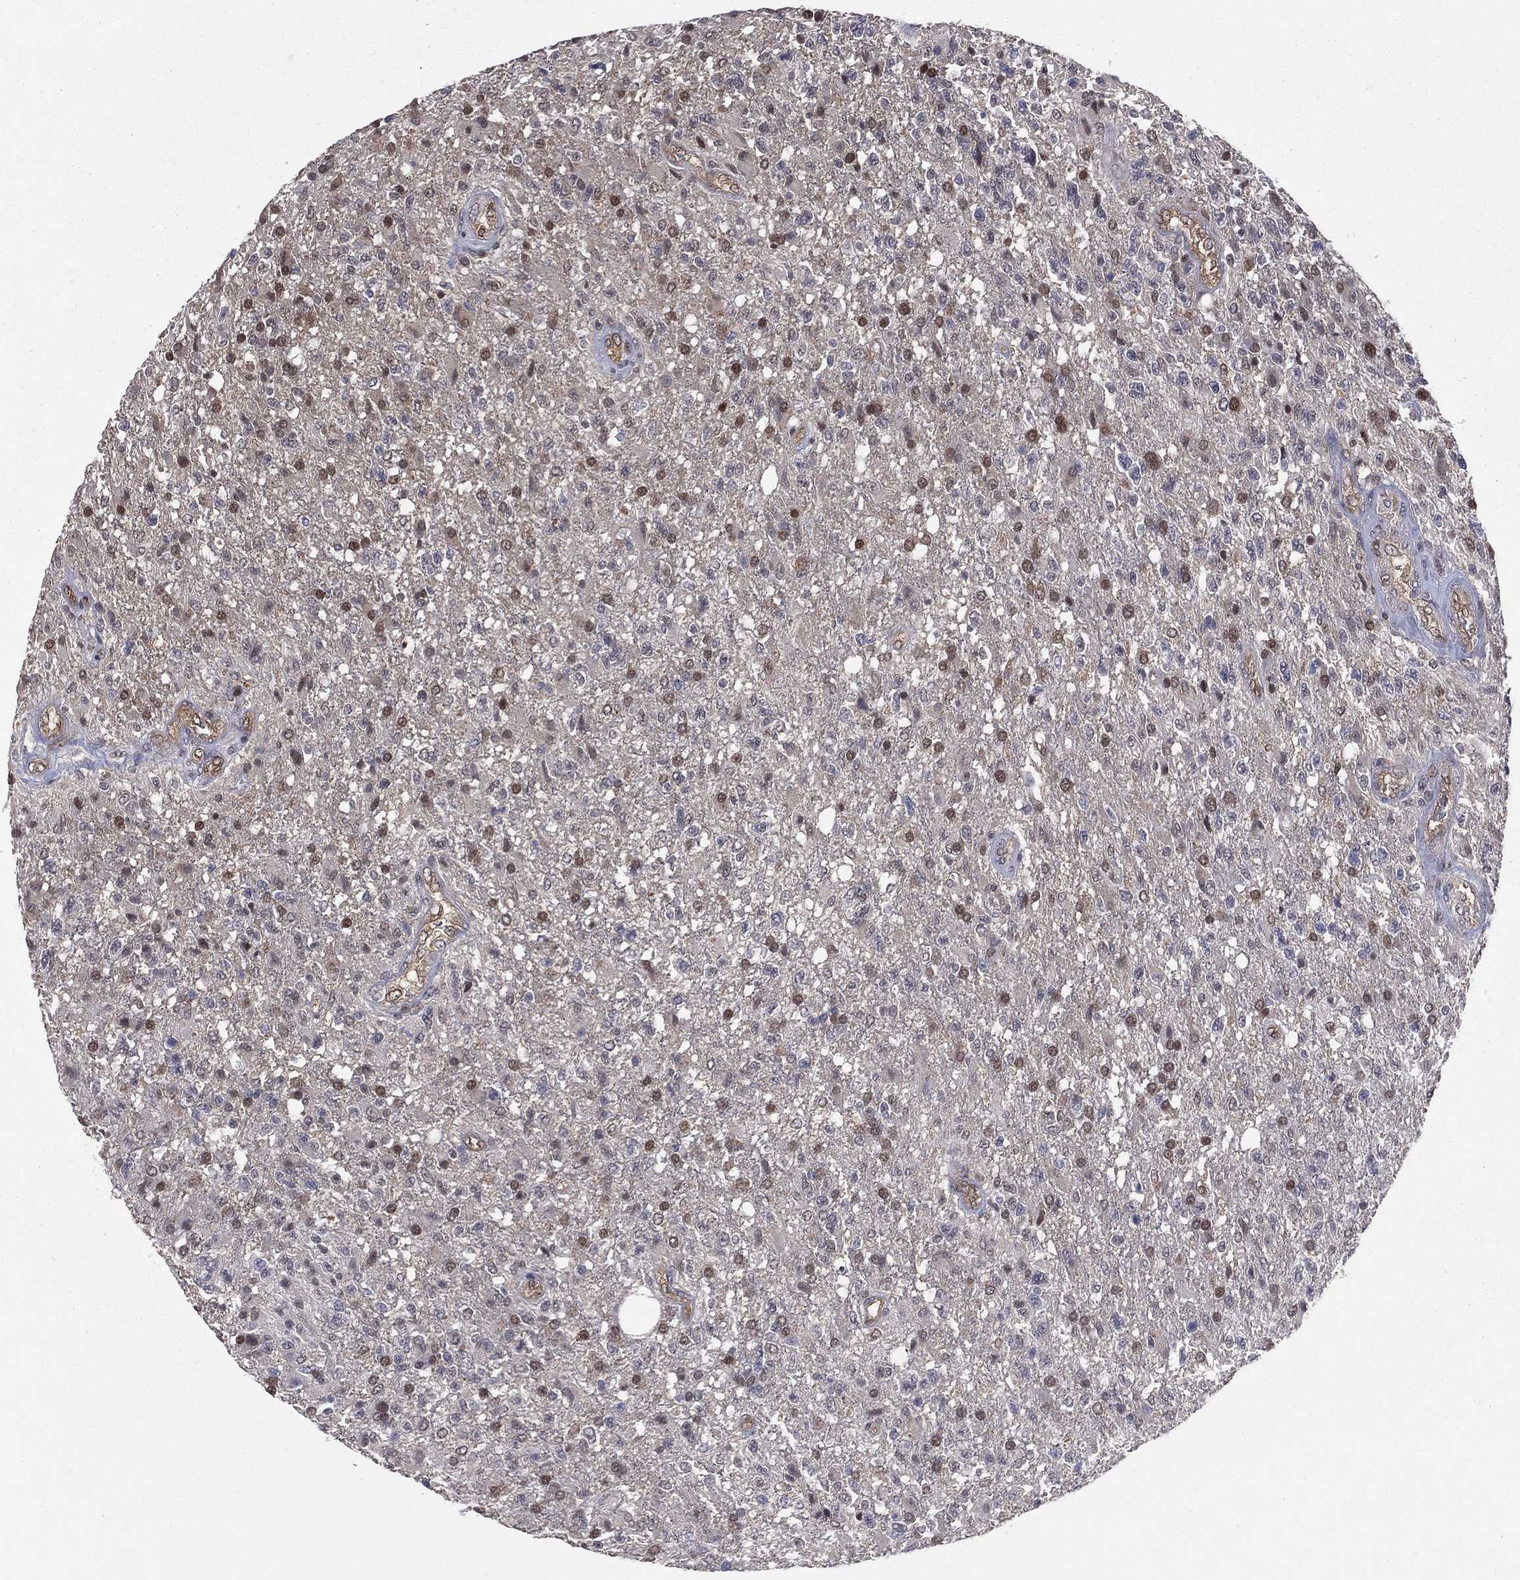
{"staining": {"intensity": "moderate", "quantity": "<25%", "location": "nuclear"}, "tissue": "glioma", "cell_type": "Tumor cells", "image_type": "cancer", "snomed": [{"axis": "morphology", "description": "Glioma, malignant, High grade"}, {"axis": "topography", "description": "Brain"}], "caption": "High-grade glioma (malignant) tissue shows moderate nuclear staining in approximately <25% of tumor cells, visualized by immunohistochemistry.", "gene": "GMPR2", "patient": {"sex": "male", "age": 56}}